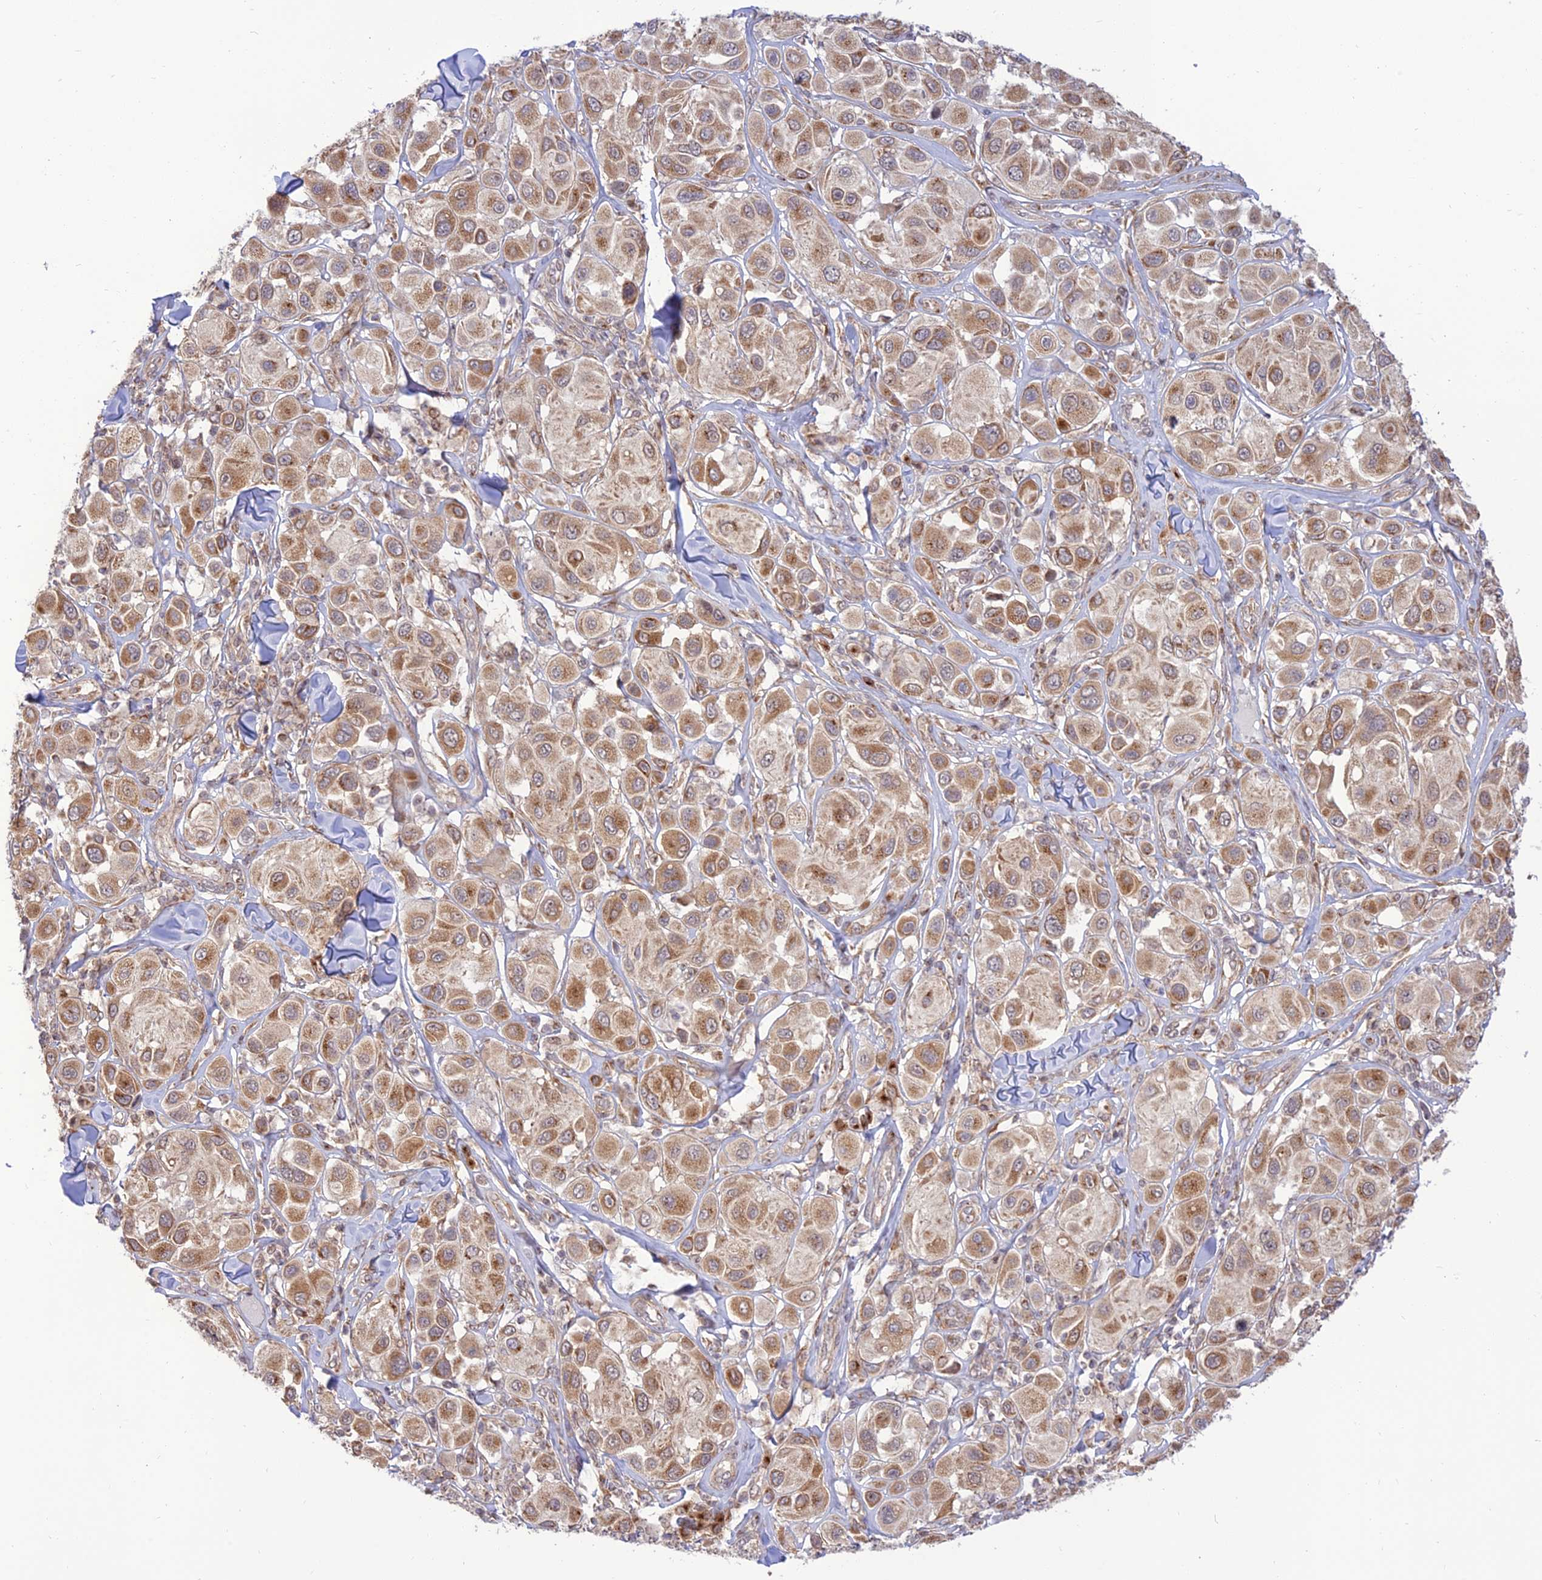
{"staining": {"intensity": "moderate", "quantity": ">75%", "location": "cytoplasmic/membranous"}, "tissue": "melanoma", "cell_type": "Tumor cells", "image_type": "cancer", "snomed": [{"axis": "morphology", "description": "Malignant melanoma, Metastatic site"}, {"axis": "topography", "description": "Skin"}], "caption": "Protein staining of melanoma tissue exhibits moderate cytoplasmic/membranous expression in approximately >75% of tumor cells. Immunohistochemistry (ihc) stains the protein in brown and the nuclei are stained blue.", "gene": "GOLGA3", "patient": {"sex": "male", "age": 41}}